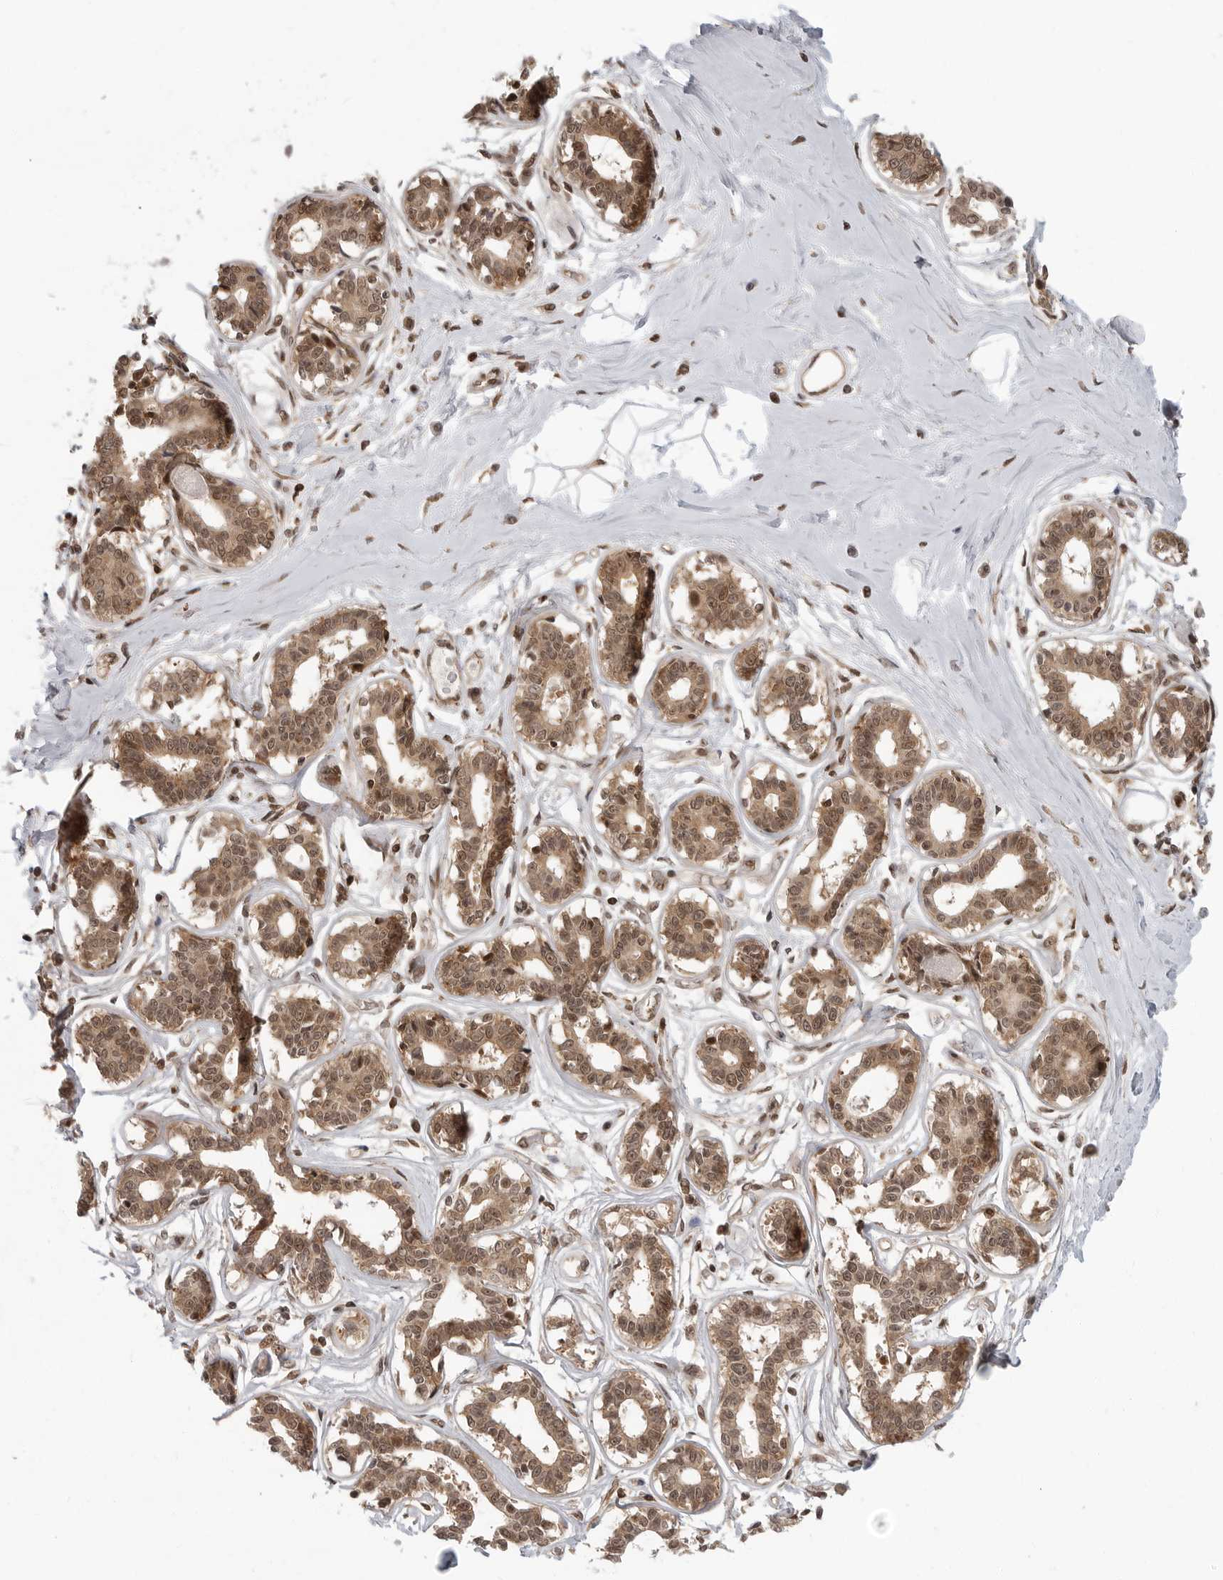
{"staining": {"intensity": "negative", "quantity": "none", "location": "none"}, "tissue": "breast", "cell_type": "Adipocytes", "image_type": "normal", "snomed": [{"axis": "morphology", "description": "Normal tissue, NOS"}, {"axis": "topography", "description": "Breast"}], "caption": "Immunohistochemical staining of unremarkable breast reveals no significant expression in adipocytes.", "gene": "SZRD1", "patient": {"sex": "female", "age": 45}}